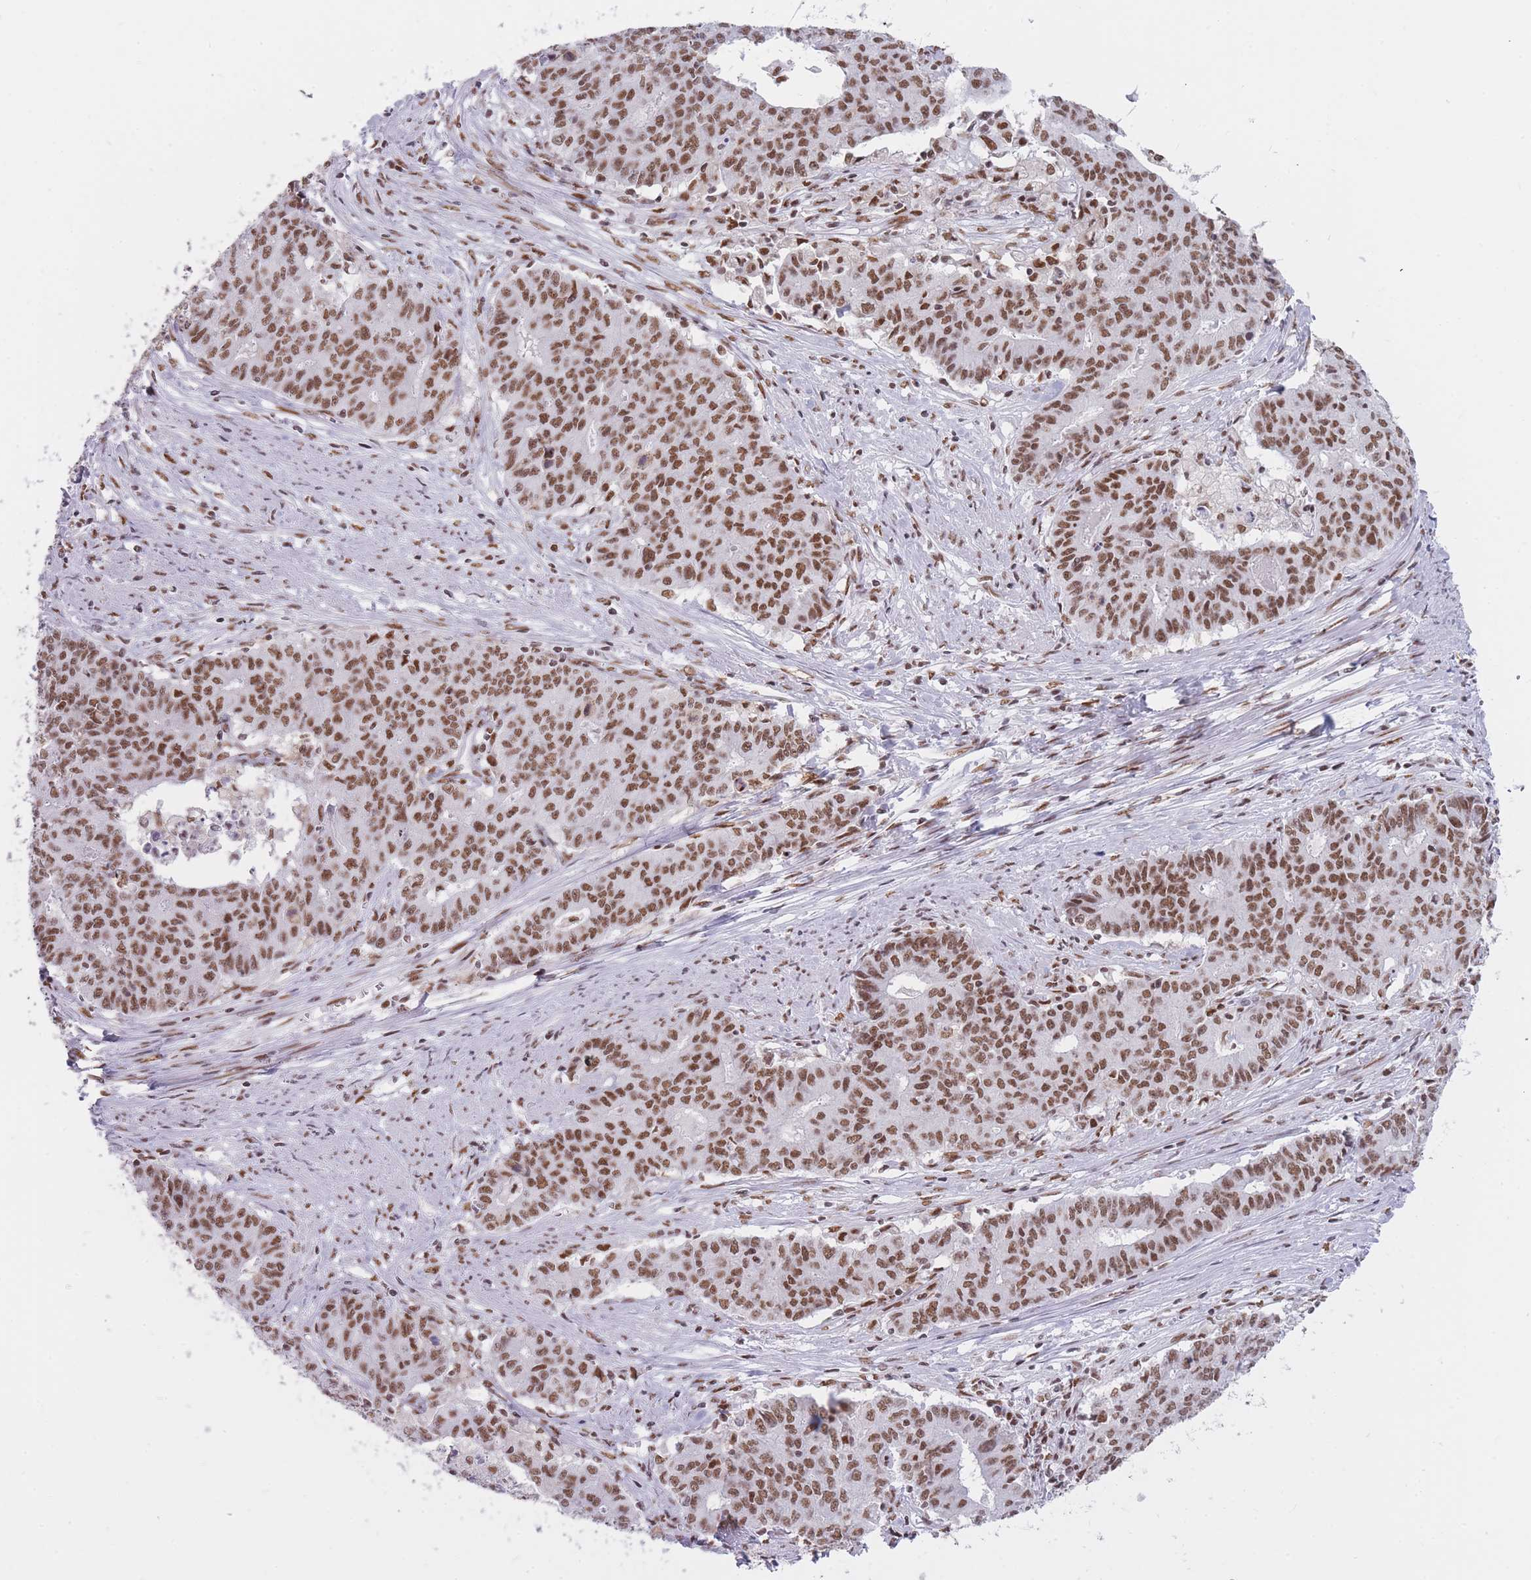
{"staining": {"intensity": "moderate", "quantity": ">75%", "location": "nuclear"}, "tissue": "endometrial cancer", "cell_type": "Tumor cells", "image_type": "cancer", "snomed": [{"axis": "morphology", "description": "Adenocarcinoma, NOS"}, {"axis": "topography", "description": "Endometrium"}], "caption": "Brown immunohistochemical staining in human endometrial cancer demonstrates moderate nuclear staining in about >75% of tumor cells.", "gene": "HNRNPUL1", "patient": {"sex": "female", "age": 59}}